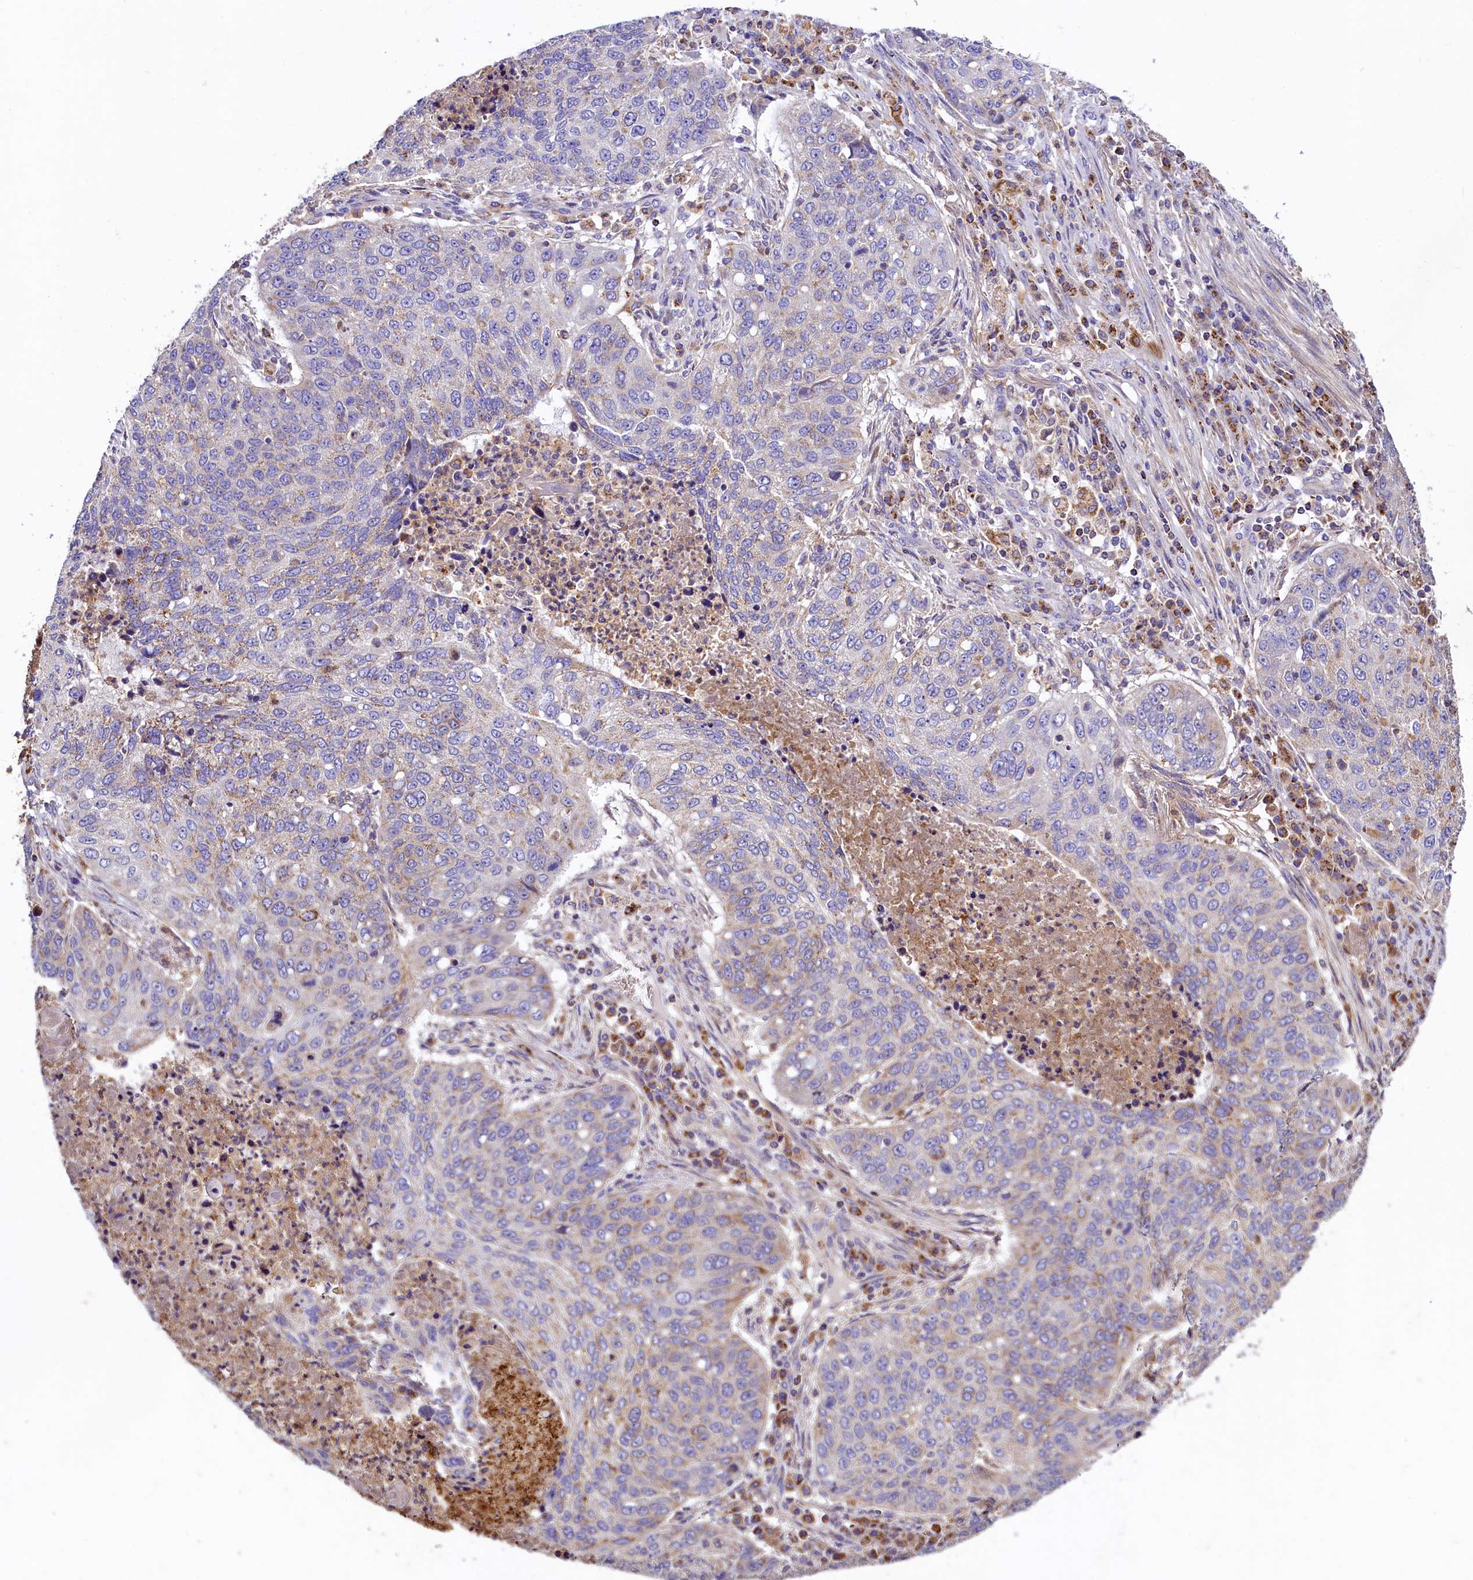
{"staining": {"intensity": "weak", "quantity": "<25%", "location": "cytoplasmic/membranous"}, "tissue": "lung cancer", "cell_type": "Tumor cells", "image_type": "cancer", "snomed": [{"axis": "morphology", "description": "Squamous cell carcinoma, NOS"}, {"axis": "topography", "description": "Lung"}], "caption": "This is an immunohistochemistry (IHC) photomicrograph of human lung cancer. There is no expression in tumor cells.", "gene": "CLYBL", "patient": {"sex": "female", "age": 63}}